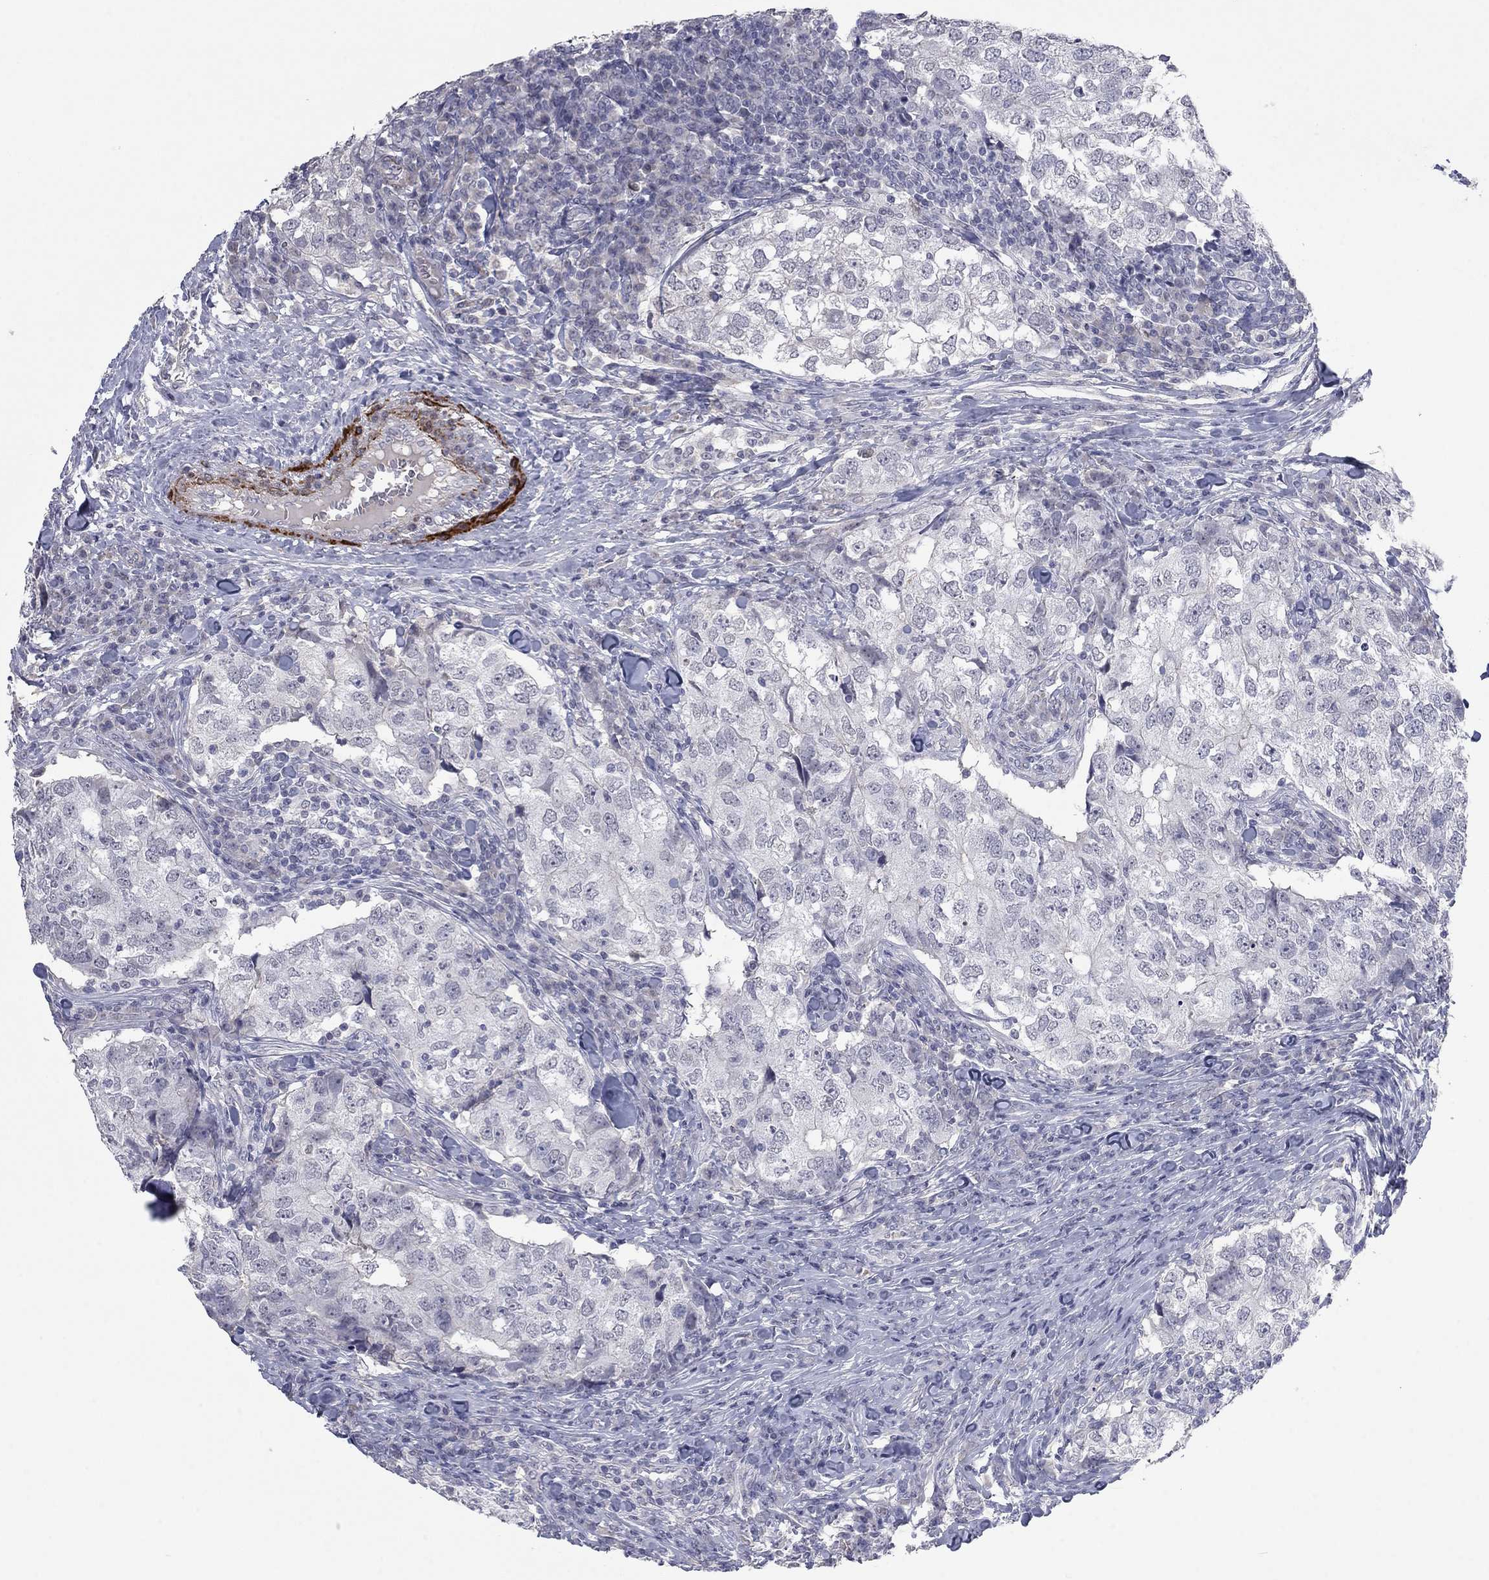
{"staining": {"intensity": "negative", "quantity": "none", "location": "none"}, "tissue": "breast cancer", "cell_type": "Tumor cells", "image_type": "cancer", "snomed": [{"axis": "morphology", "description": "Duct carcinoma"}, {"axis": "topography", "description": "Breast"}], "caption": "This is an IHC photomicrograph of human breast cancer. There is no expression in tumor cells.", "gene": "IP6K3", "patient": {"sex": "female", "age": 30}}